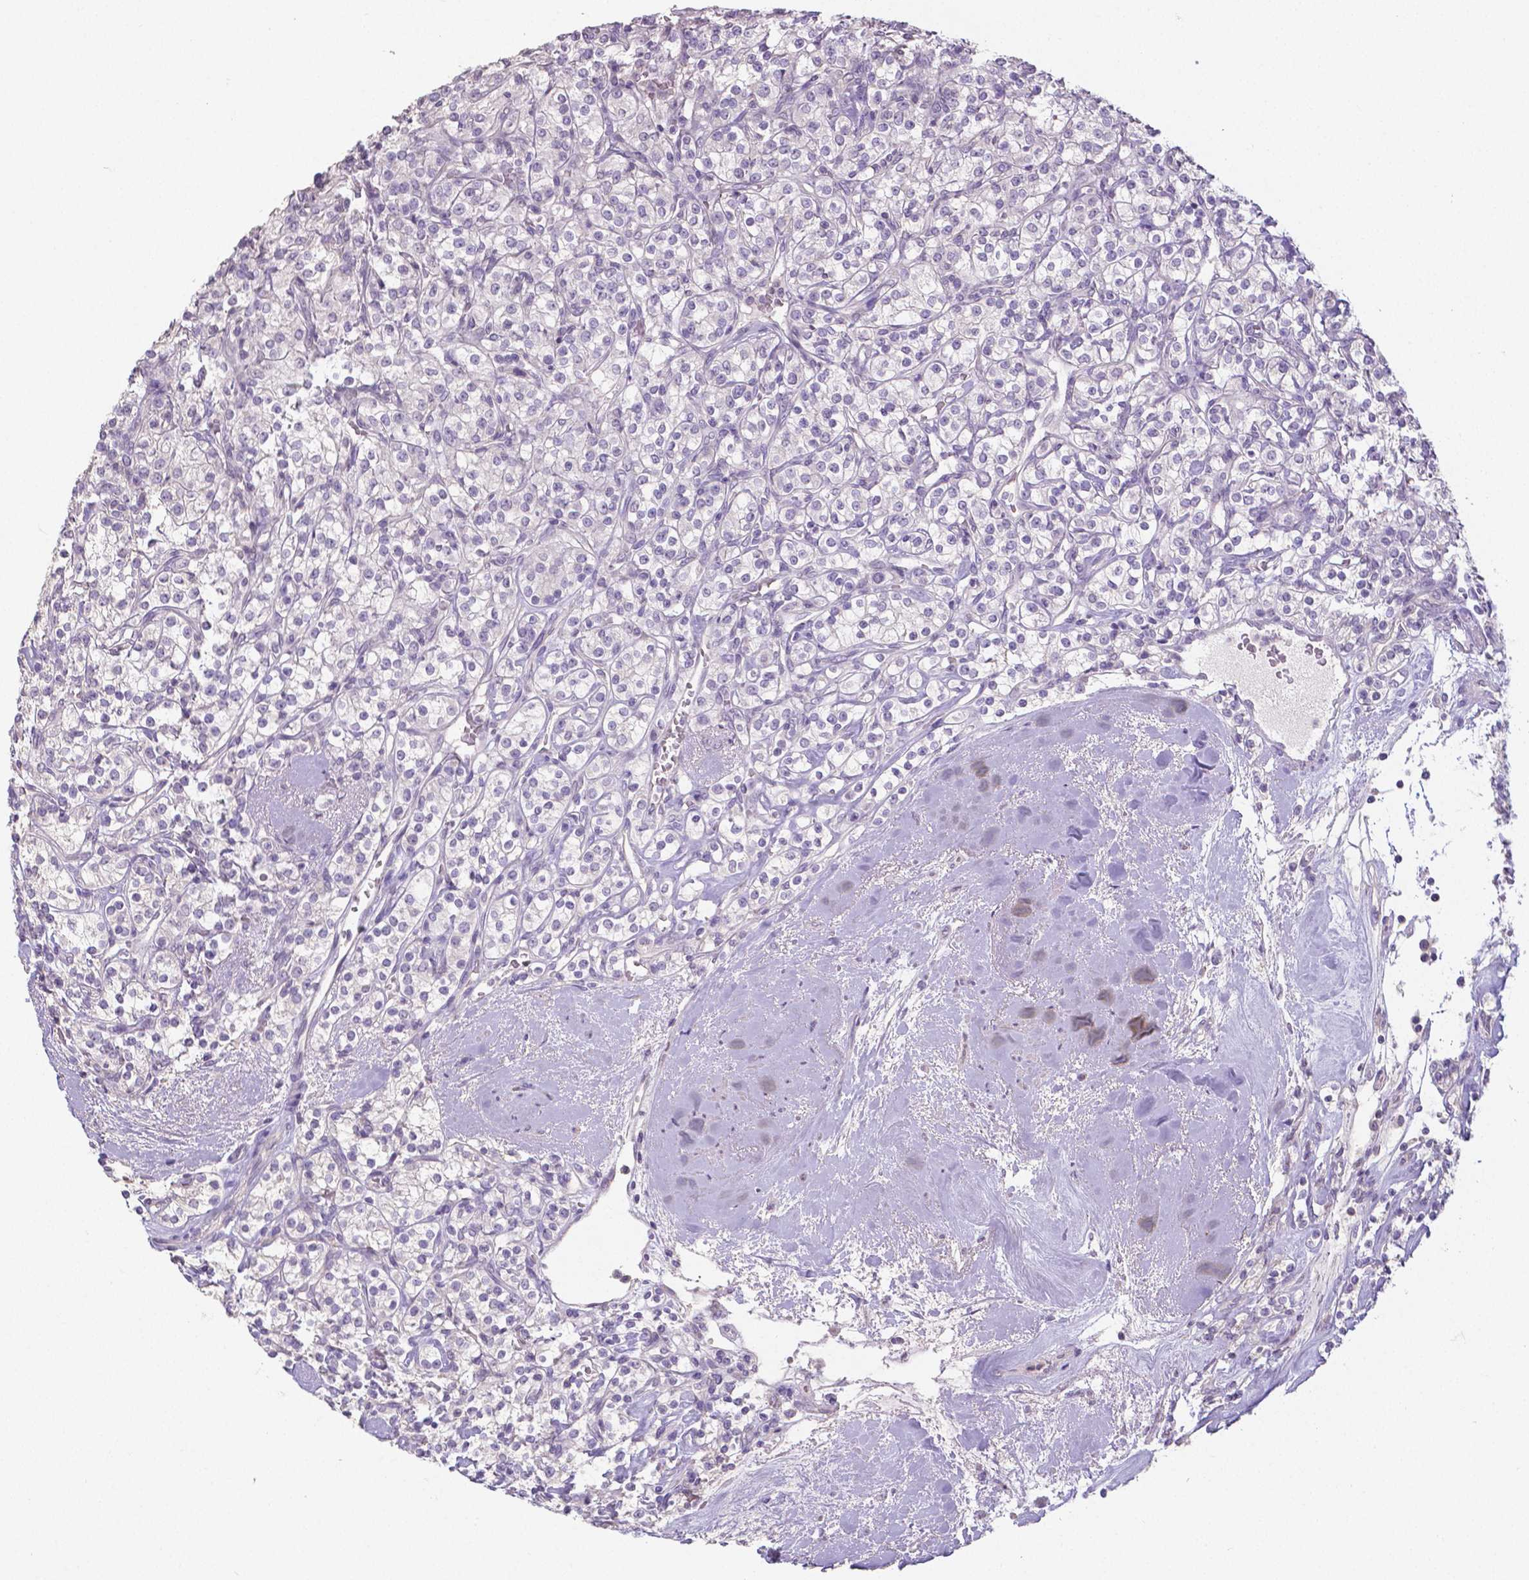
{"staining": {"intensity": "negative", "quantity": "none", "location": "none"}, "tissue": "renal cancer", "cell_type": "Tumor cells", "image_type": "cancer", "snomed": [{"axis": "morphology", "description": "Adenocarcinoma, NOS"}, {"axis": "topography", "description": "Kidney"}], "caption": "The micrograph demonstrates no significant positivity in tumor cells of renal cancer (adenocarcinoma).", "gene": "CRMP1", "patient": {"sex": "male", "age": 77}}